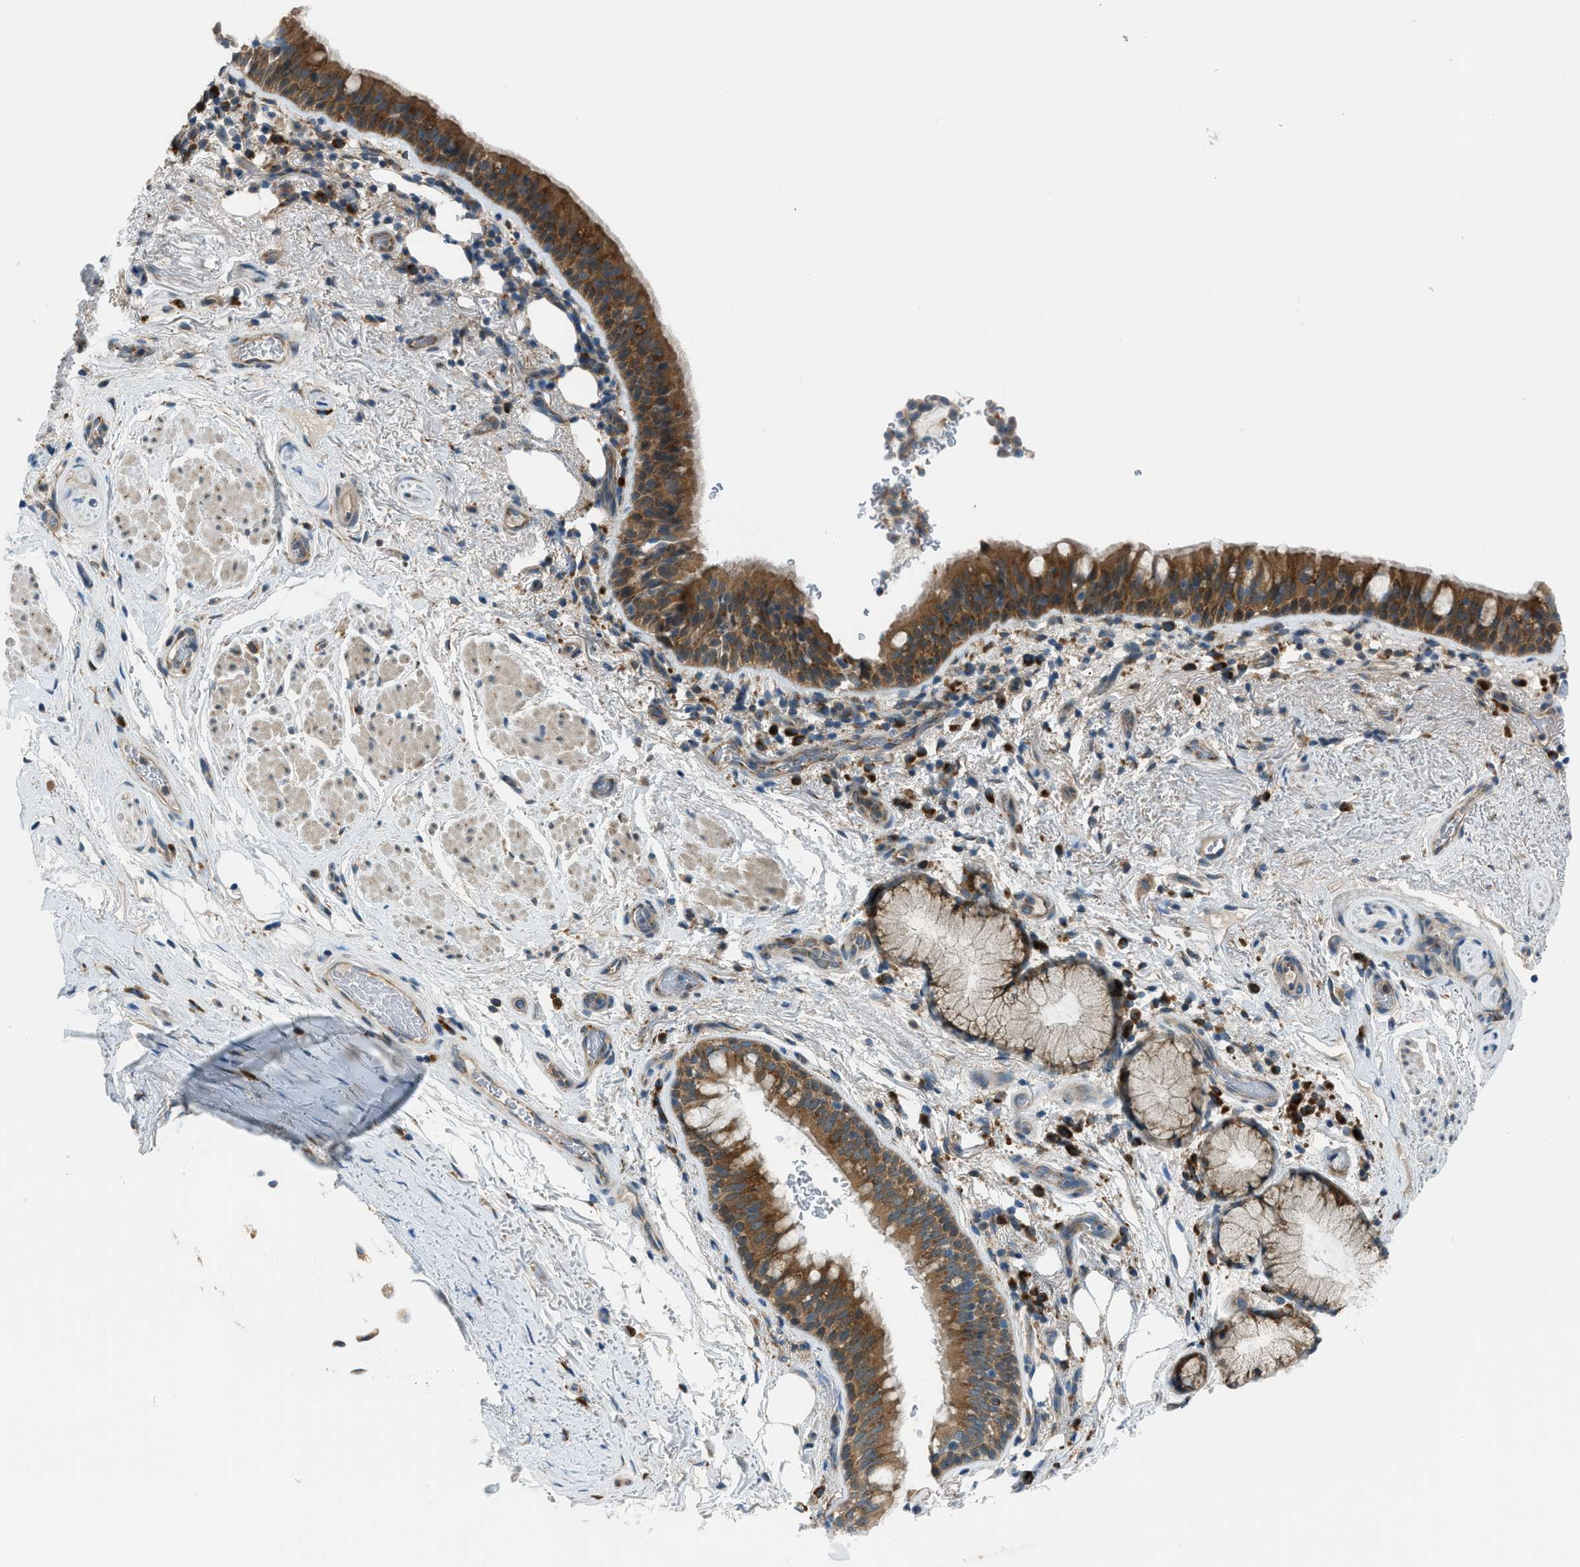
{"staining": {"intensity": "moderate", "quantity": ">75%", "location": "cytoplasmic/membranous"}, "tissue": "bronchus", "cell_type": "Respiratory epithelial cells", "image_type": "normal", "snomed": [{"axis": "morphology", "description": "Normal tissue, NOS"}, {"axis": "morphology", "description": "Inflammation, NOS"}, {"axis": "topography", "description": "Cartilage tissue"}, {"axis": "topography", "description": "Bronchus"}], "caption": "Moderate cytoplasmic/membranous protein expression is identified in about >75% of respiratory epithelial cells in bronchus. The protein of interest is shown in brown color, while the nuclei are stained blue.", "gene": "EDARADD", "patient": {"sex": "male", "age": 77}}